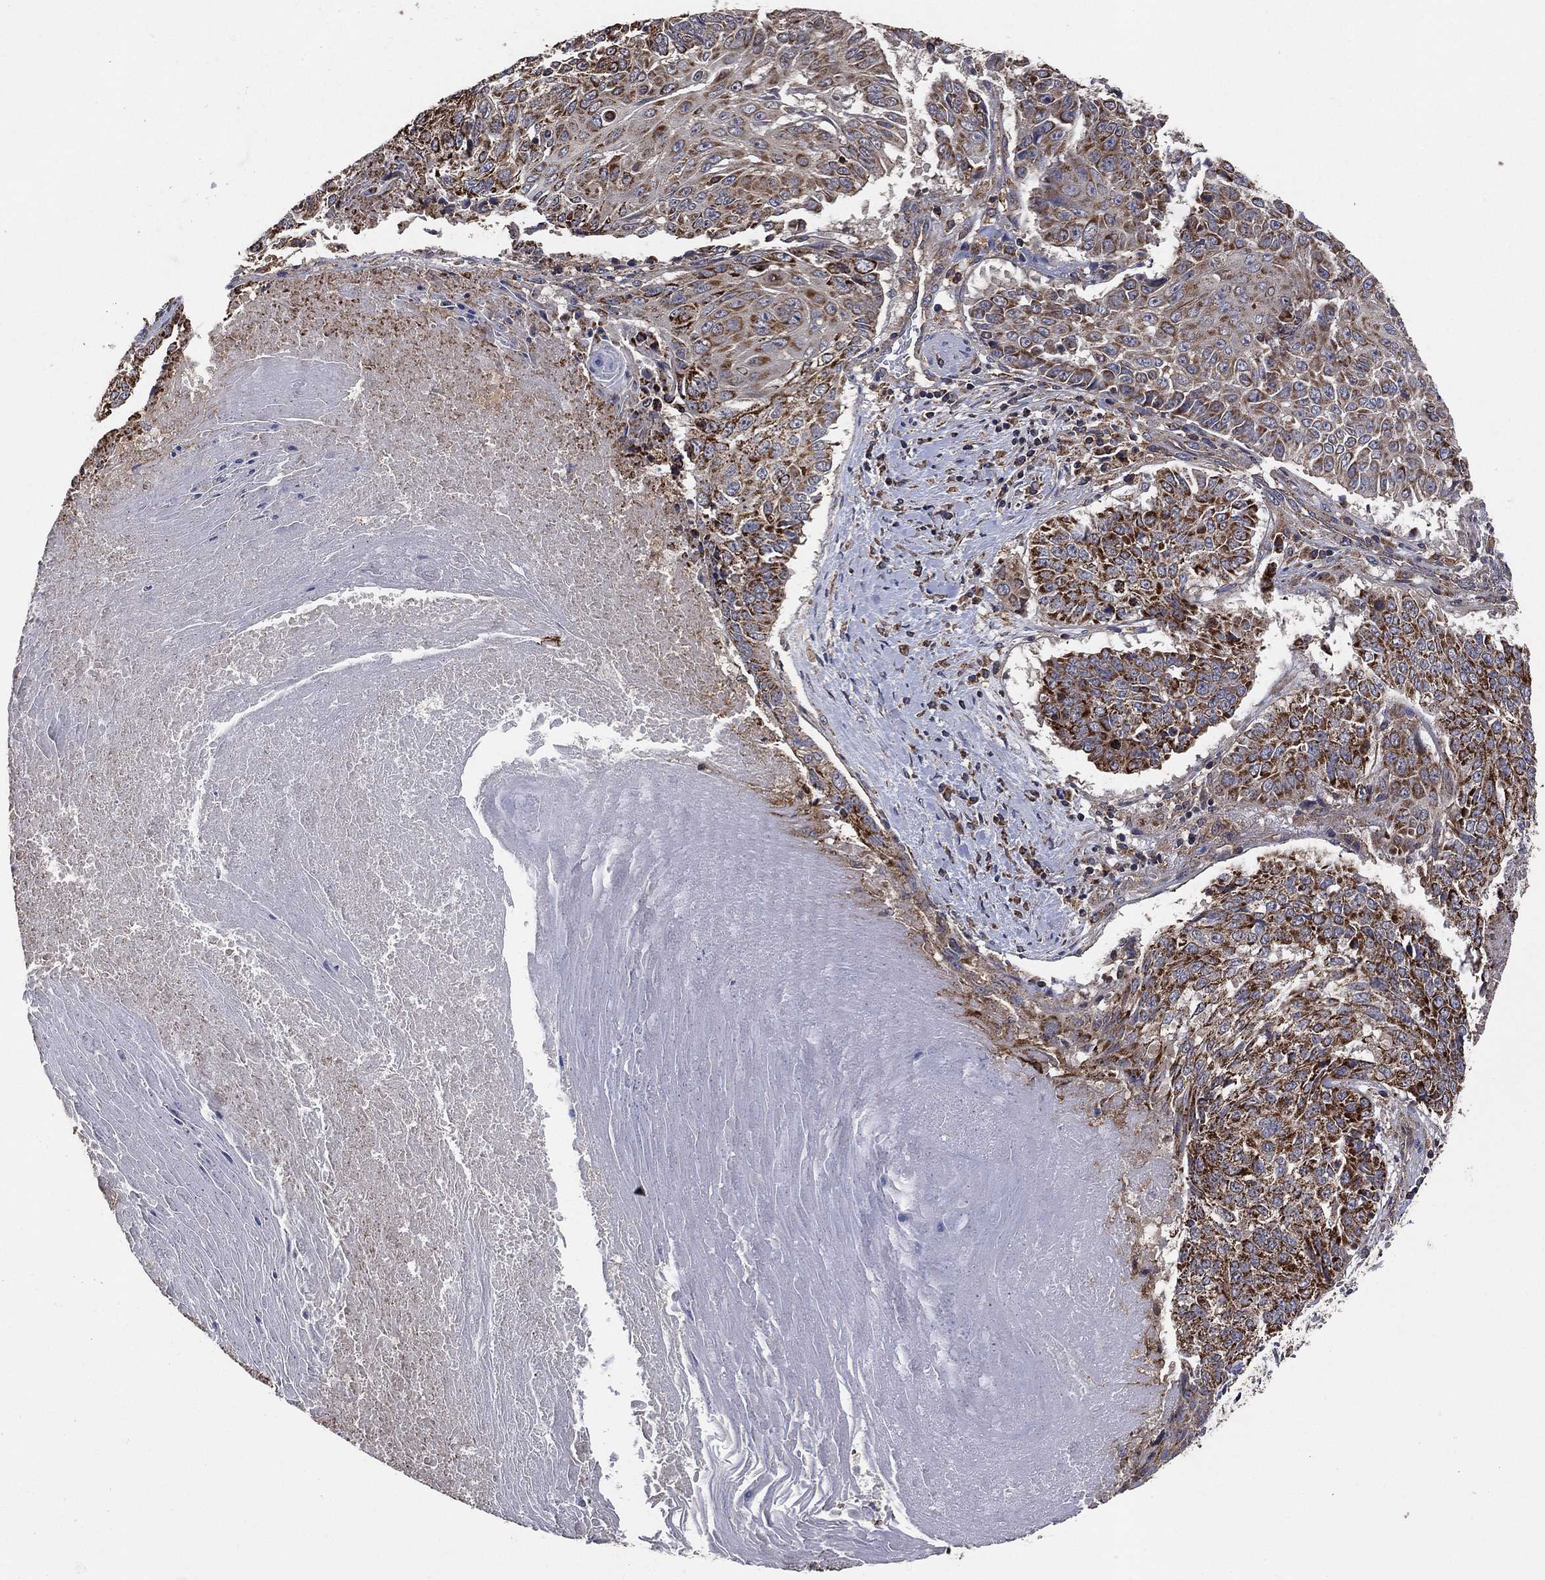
{"staining": {"intensity": "strong", "quantity": "<25%", "location": "cytoplasmic/membranous"}, "tissue": "lung cancer", "cell_type": "Tumor cells", "image_type": "cancer", "snomed": [{"axis": "morphology", "description": "Squamous cell carcinoma, NOS"}, {"axis": "topography", "description": "Lung"}], "caption": "Protein positivity by immunohistochemistry (IHC) demonstrates strong cytoplasmic/membranous staining in about <25% of tumor cells in lung cancer. (Brightfield microscopy of DAB IHC at high magnification).", "gene": "LIMD1", "patient": {"sex": "male", "age": 64}}